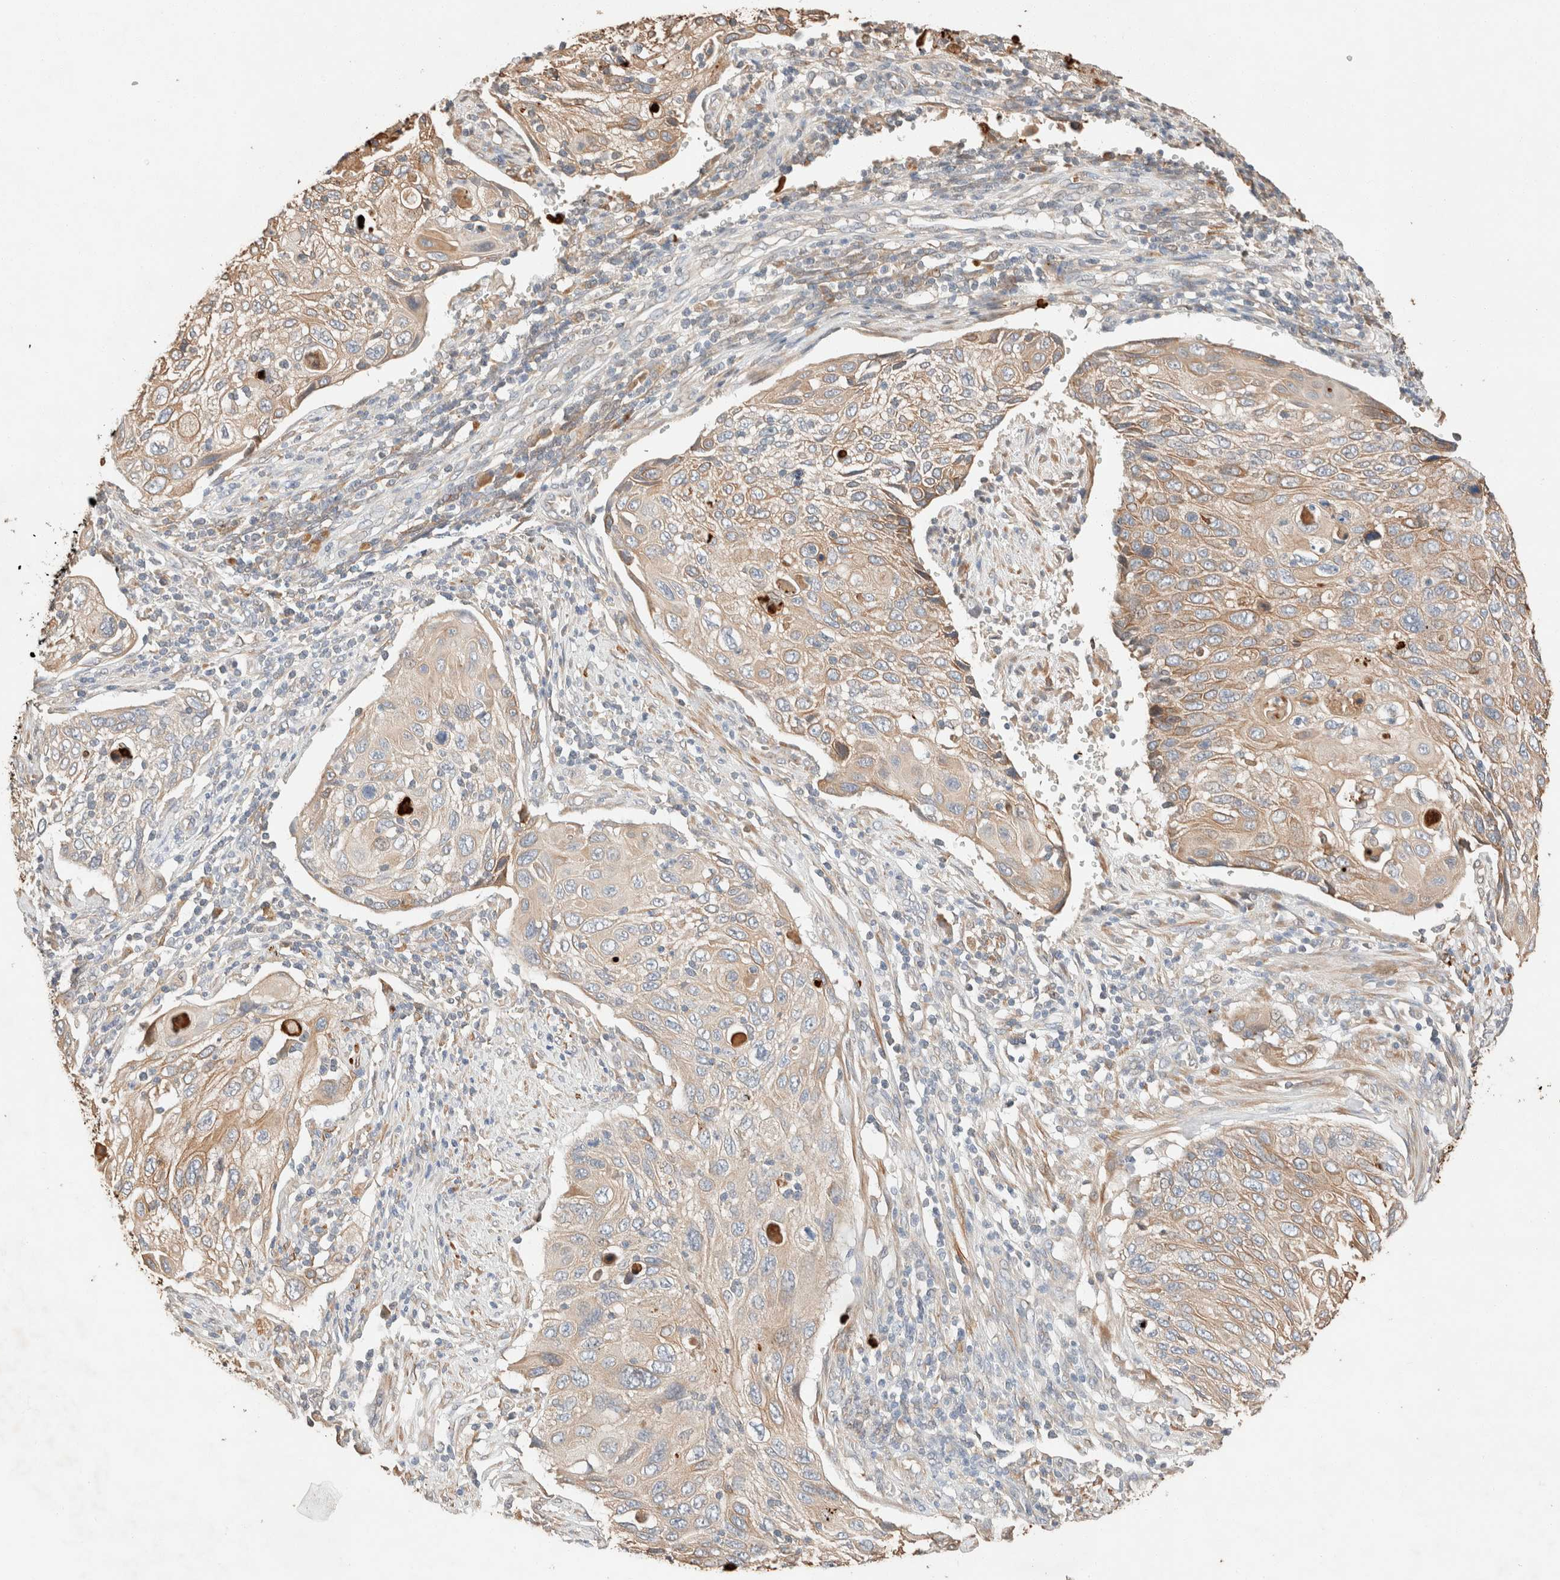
{"staining": {"intensity": "moderate", "quantity": ">75%", "location": "cytoplasmic/membranous"}, "tissue": "cervical cancer", "cell_type": "Tumor cells", "image_type": "cancer", "snomed": [{"axis": "morphology", "description": "Squamous cell carcinoma, NOS"}, {"axis": "topography", "description": "Cervix"}], "caption": "Human squamous cell carcinoma (cervical) stained with a brown dye reveals moderate cytoplasmic/membranous positive staining in approximately >75% of tumor cells.", "gene": "TUBD1", "patient": {"sex": "female", "age": 70}}